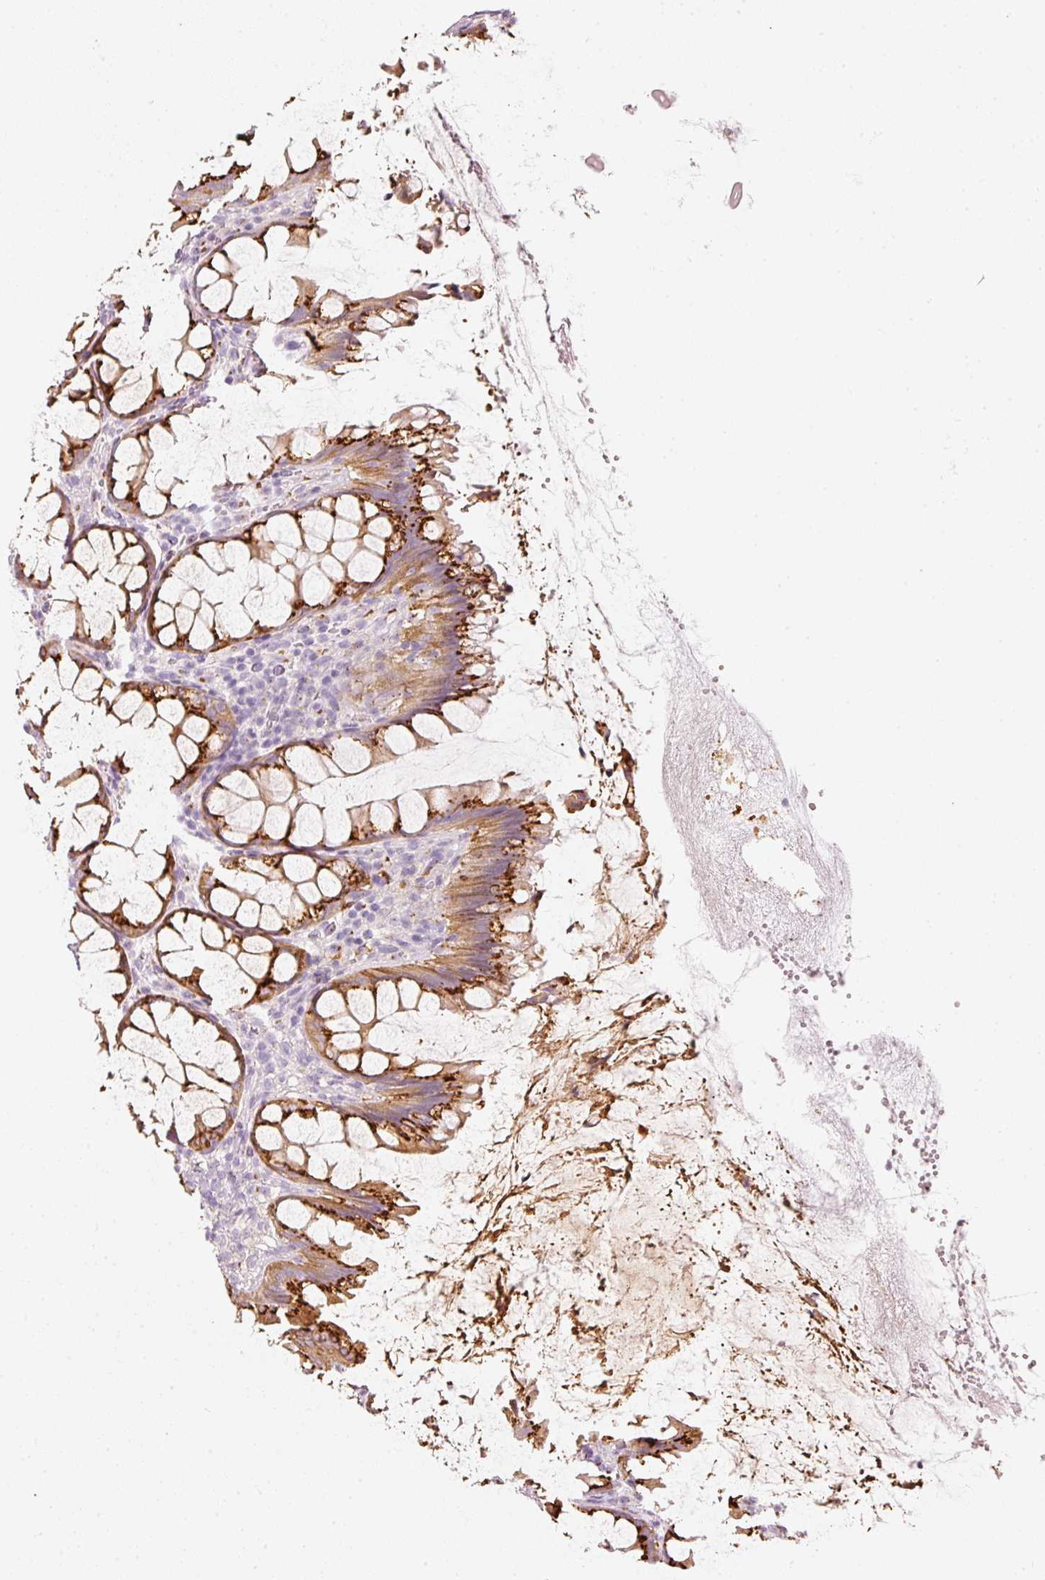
{"staining": {"intensity": "strong", "quantity": ">75%", "location": "cytoplasmic/membranous"}, "tissue": "rectum", "cell_type": "Glandular cells", "image_type": "normal", "snomed": [{"axis": "morphology", "description": "Normal tissue, NOS"}, {"axis": "topography", "description": "Rectum"}], "caption": "Immunohistochemical staining of normal human rectum displays >75% levels of strong cytoplasmic/membranous protein staining in approximately >75% of glandular cells.", "gene": "PDXDC1", "patient": {"sex": "female", "age": 67}}